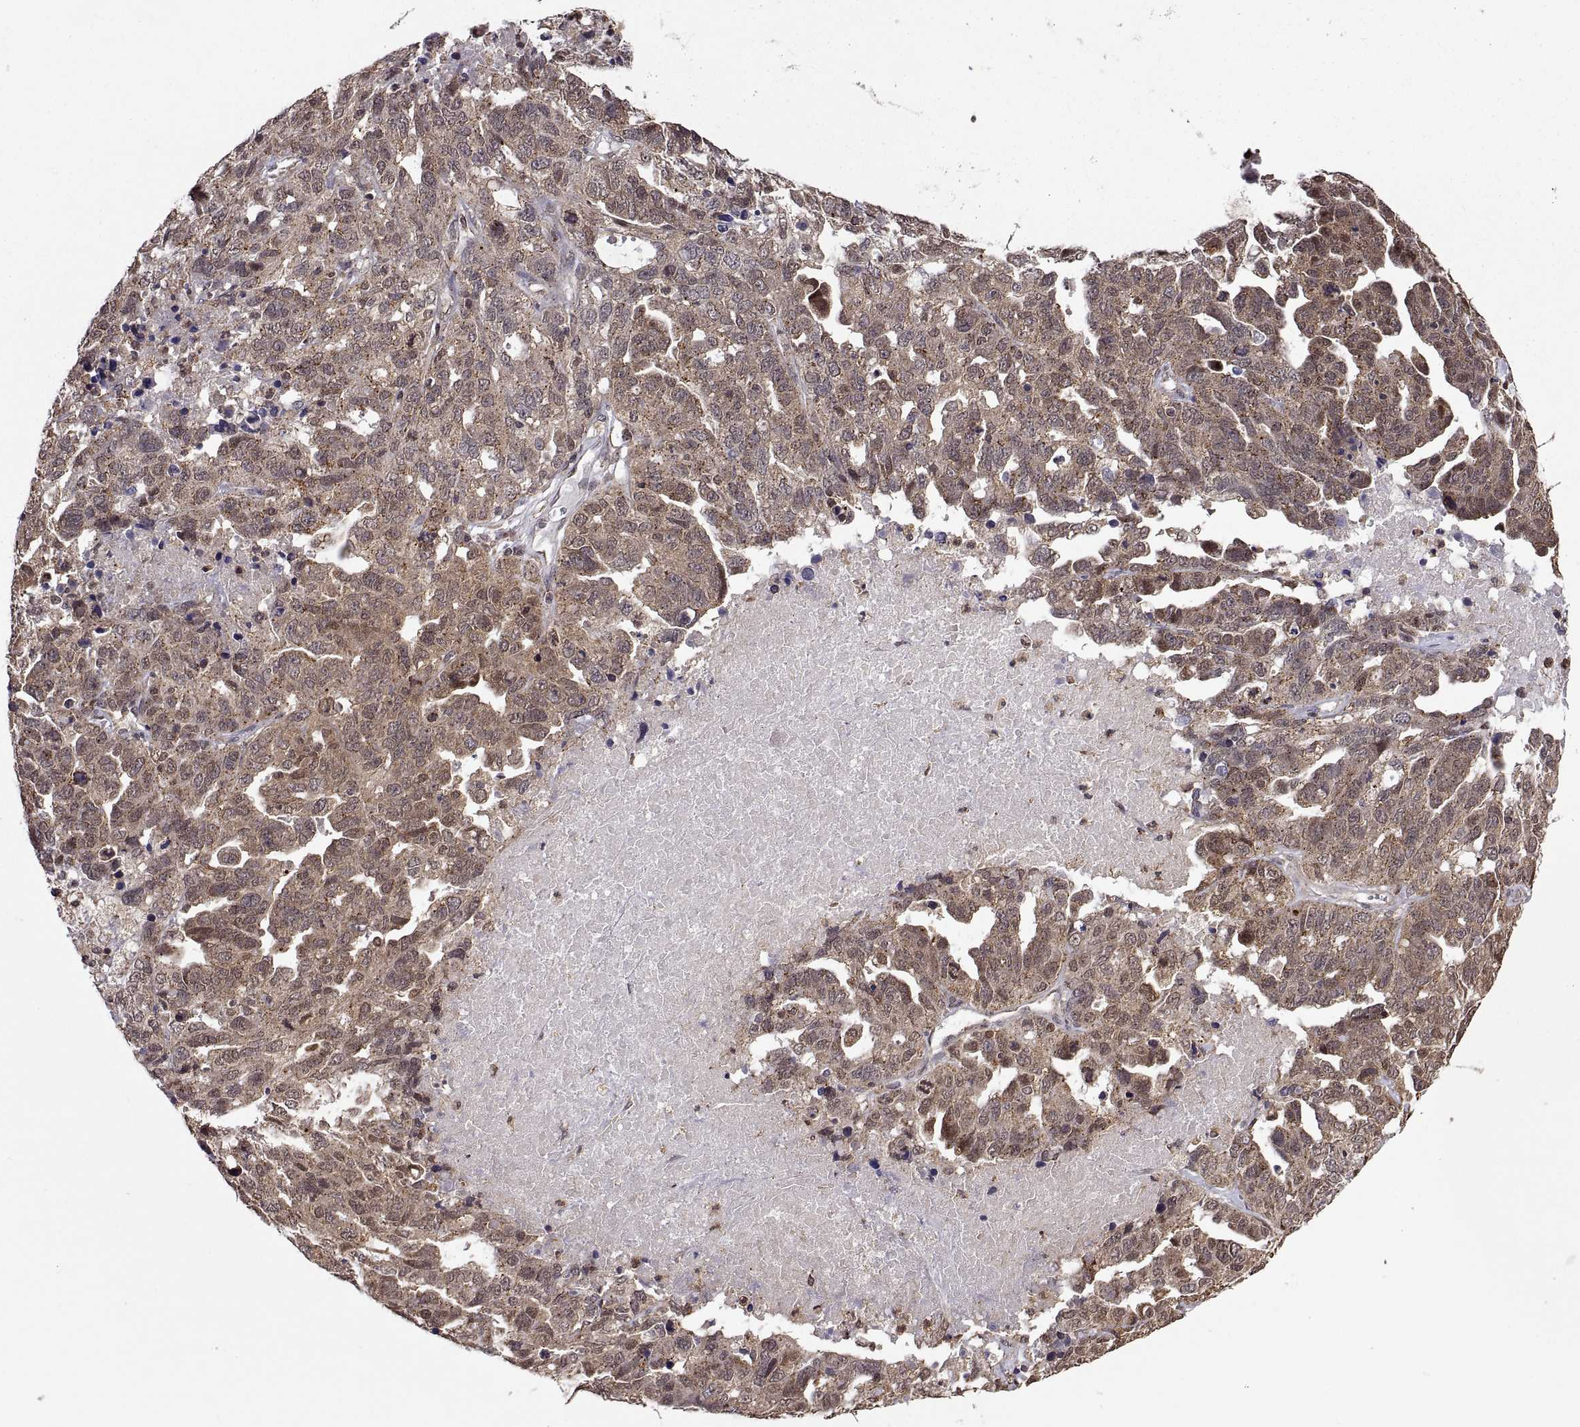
{"staining": {"intensity": "weak", "quantity": ">75%", "location": "cytoplasmic/membranous"}, "tissue": "ovarian cancer", "cell_type": "Tumor cells", "image_type": "cancer", "snomed": [{"axis": "morphology", "description": "Cystadenocarcinoma, serous, NOS"}, {"axis": "topography", "description": "Ovary"}], "caption": "Protein staining displays weak cytoplasmic/membranous positivity in approximately >75% of tumor cells in ovarian cancer (serous cystadenocarcinoma).", "gene": "ZNRF2", "patient": {"sex": "female", "age": 71}}